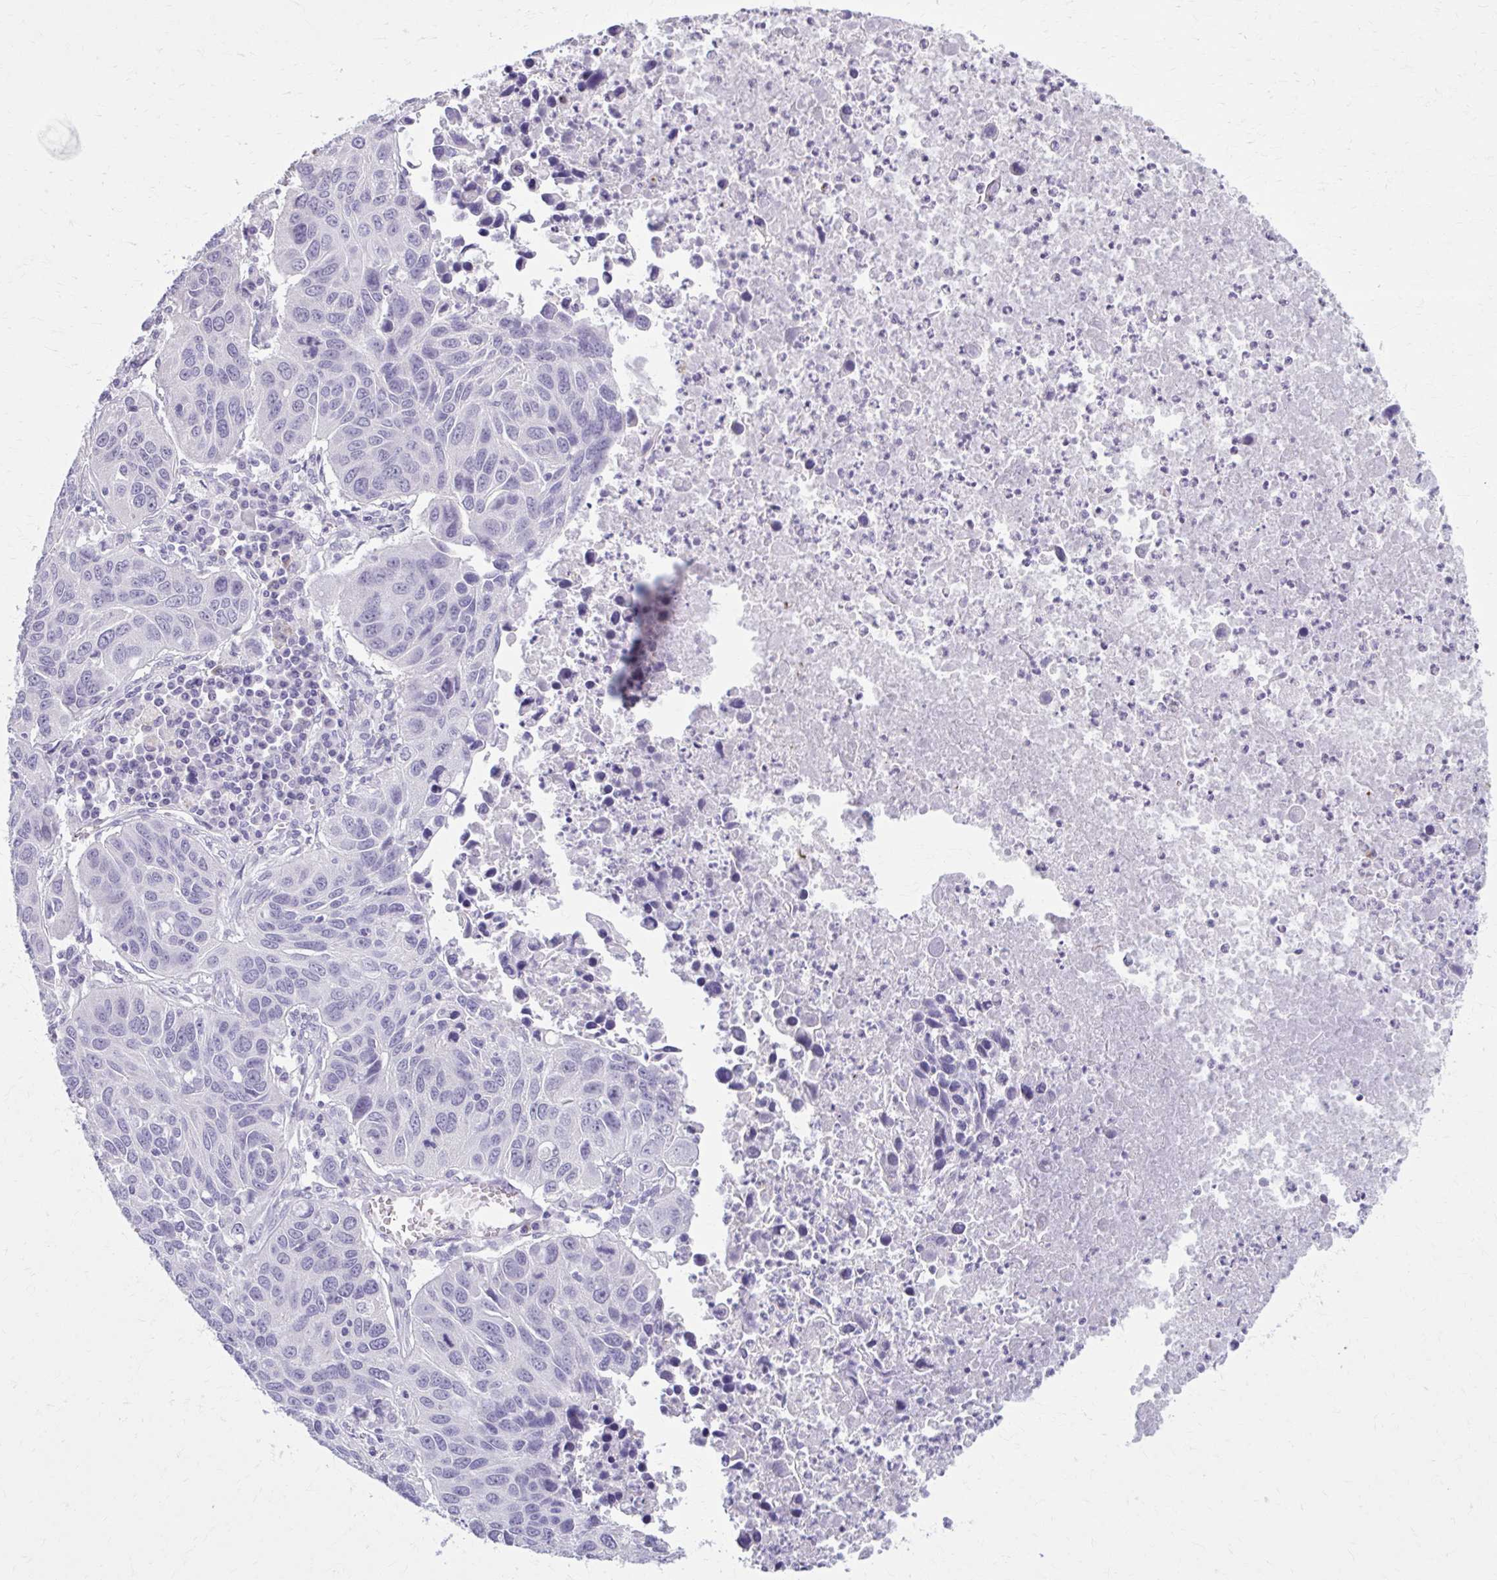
{"staining": {"intensity": "negative", "quantity": "none", "location": "none"}, "tissue": "lung cancer", "cell_type": "Tumor cells", "image_type": "cancer", "snomed": [{"axis": "morphology", "description": "Squamous cell carcinoma, NOS"}, {"axis": "topography", "description": "Lung"}], "caption": "Immunohistochemical staining of human lung squamous cell carcinoma displays no significant positivity in tumor cells.", "gene": "OR4B1", "patient": {"sex": "female", "age": 61}}